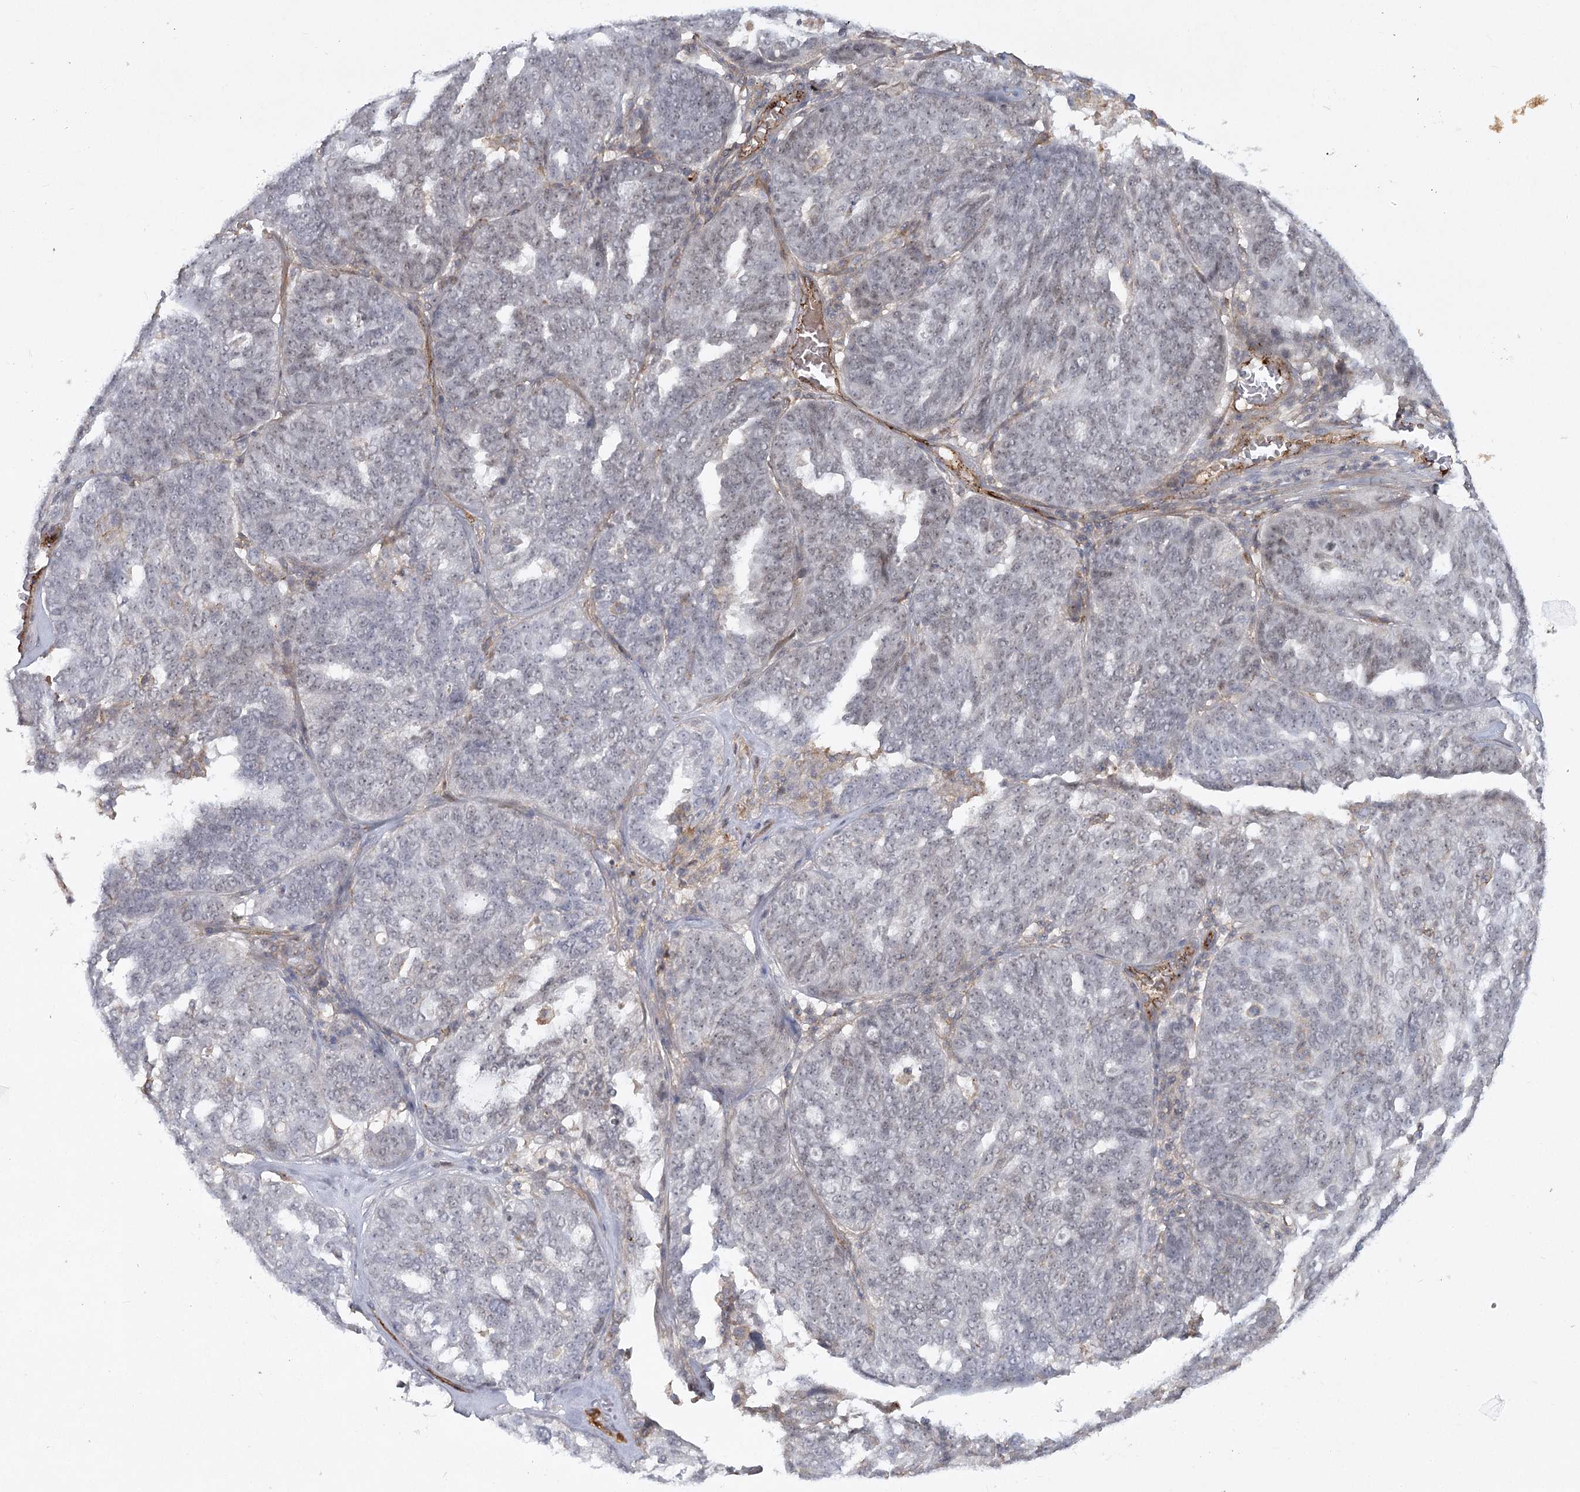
{"staining": {"intensity": "weak", "quantity": "<25%", "location": "nuclear"}, "tissue": "ovarian cancer", "cell_type": "Tumor cells", "image_type": "cancer", "snomed": [{"axis": "morphology", "description": "Cystadenocarcinoma, serous, NOS"}, {"axis": "topography", "description": "Ovary"}], "caption": "This is an immunohistochemistry photomicrograph of human ovarian cancer. There is no expression in tumor cells.", "gene": "KBTBD4", "patient": {"sex": "female", "age": 59}}